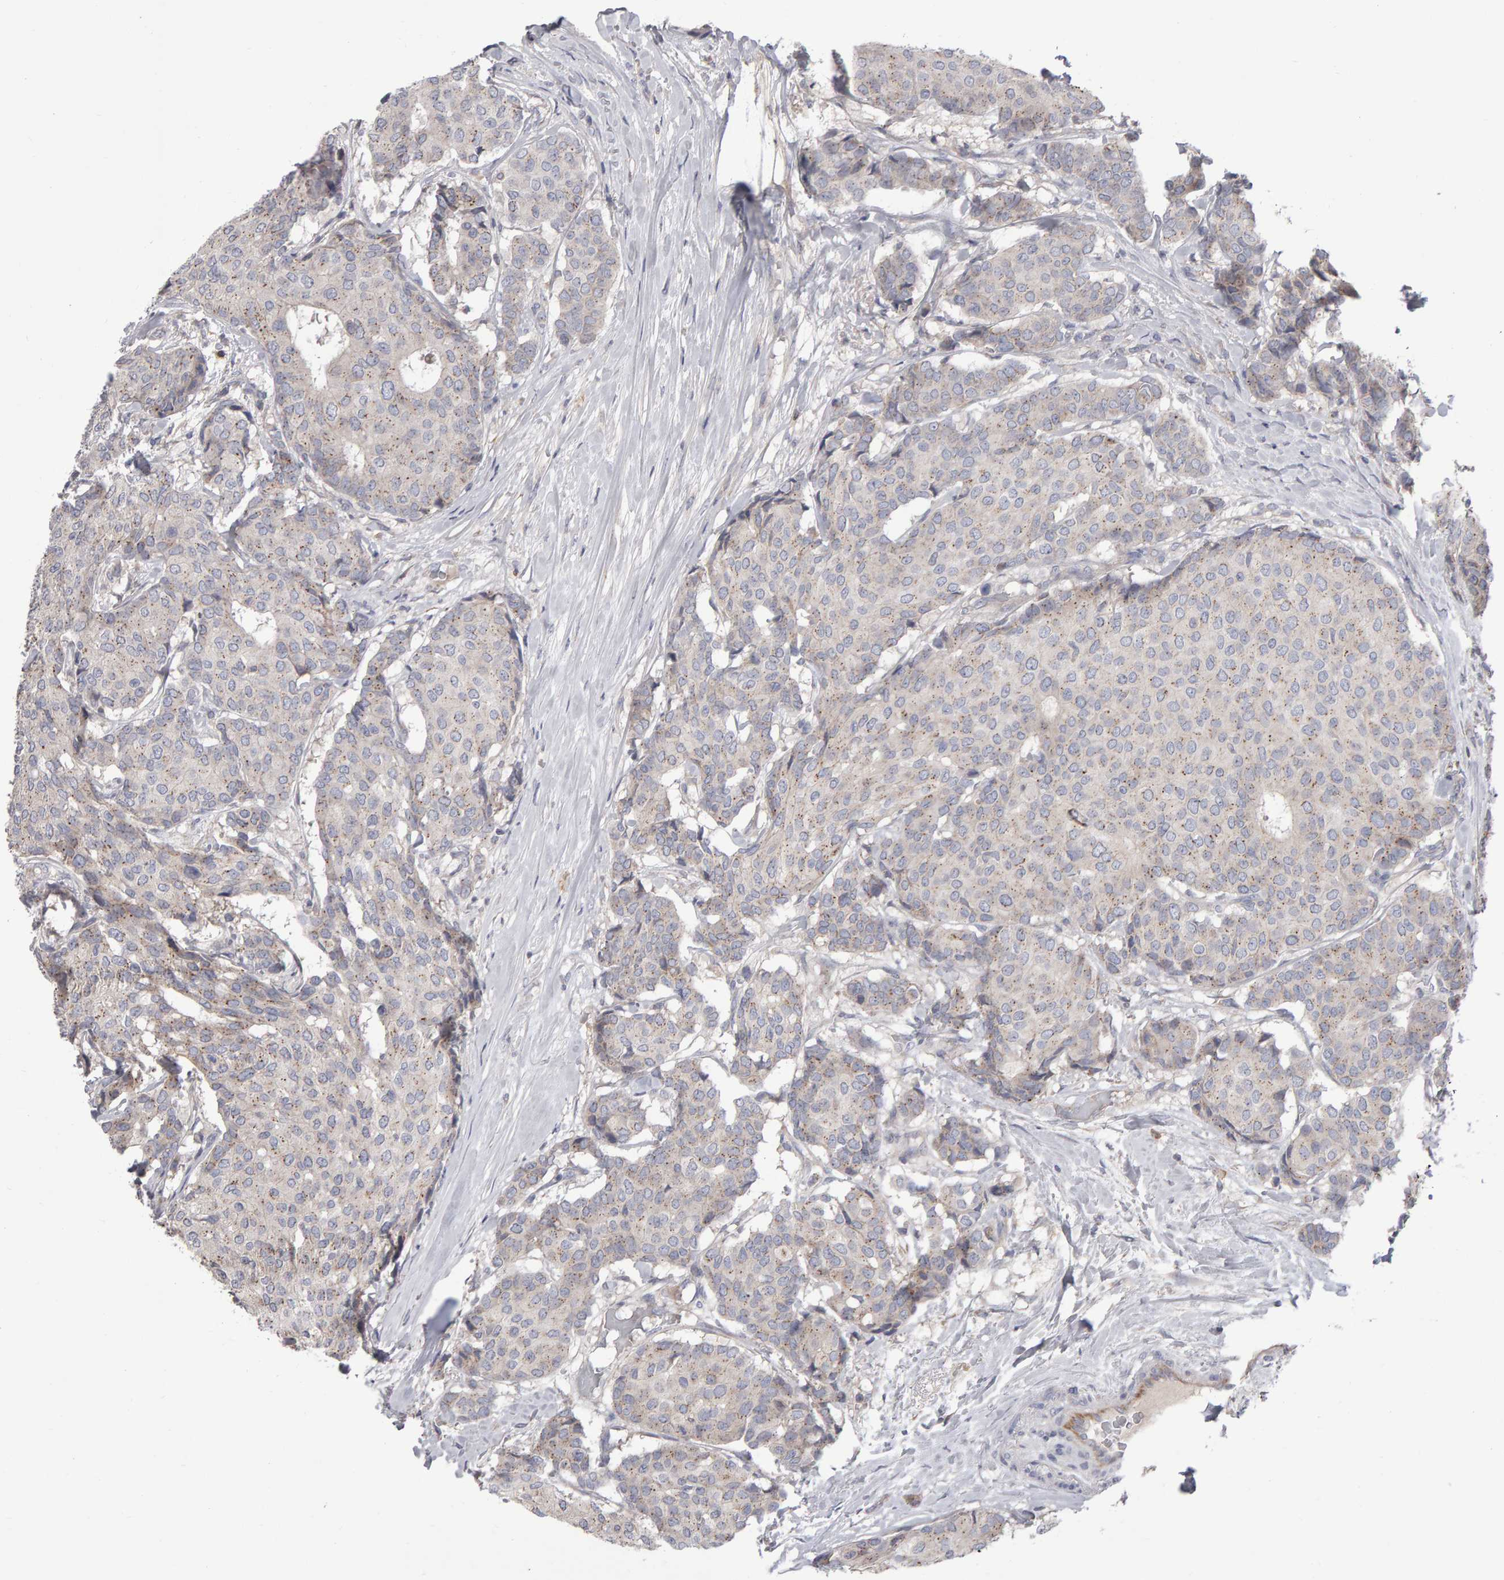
{"staining": {"intensity": "weak", "quantity": "<25%", "location": "cytoplasmic/membranous"}, "tissue": "breast cancer", "cell_type": "Tumor cells", "image_type": "cancer", "snomed": [{"axis": "morphology", "description": "Duct carcinoma"}, {"axis": "topography", "description": "Breast"}], "caption": "The immunohistochemistry (IHC) micrograph has no significant positivity in tumor cells of invasive ductal carcinoma (breast) tissue. Brightfield microscopy of immunohistochemistry (IHC) stained with DAB (3,3'-diaminobenzidine) (brown) and hematoxylin (blue), captured at high magnification.", "gene": "PGS1", "patient": {"sex": "female", "age": 75}}